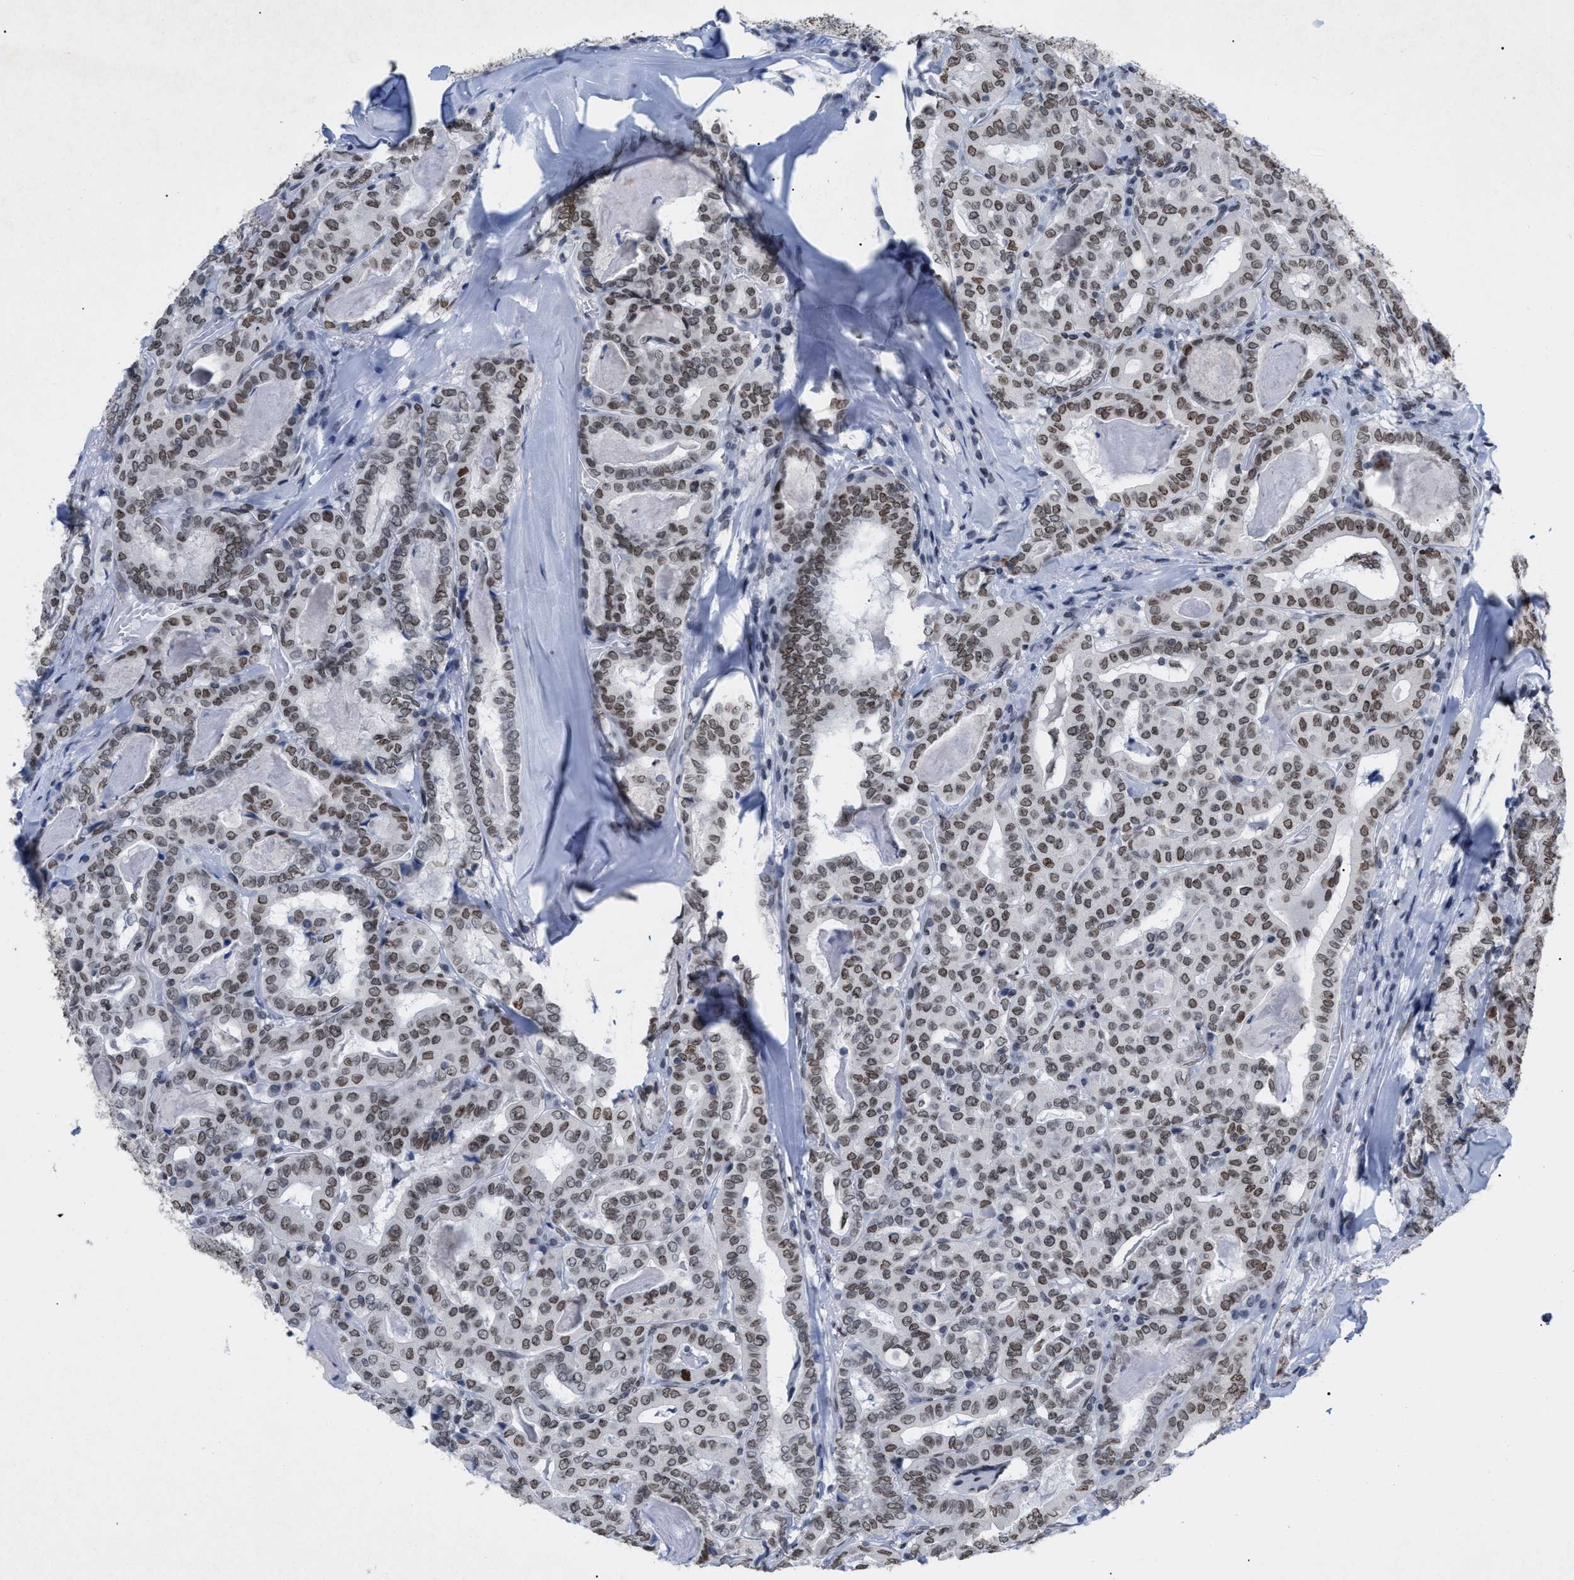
{"staining": {"intensity": "moderate", "quantity": ">75%", "location": "cytoplasmic/membranous,nuclear"}, "tissue": "thyroid cancer", "cell_type": "Tumor cells", "image_type": "cancer", "snomed": [{"axis": "morphology", "description": "Papillary adenocarcinoma, NOS"}, {"axis": "topography", "description": "Thyroid gland"}], "caption": "The histopathology image reveals a brown stain indicating the presence of a protein in the cytoplasmic/membranous and nuclear of tumor cells in thyroid cancer (papillary adenocarcinoma).", "gene": "TPR", "patient": {"sex": "female", "age": 42}}